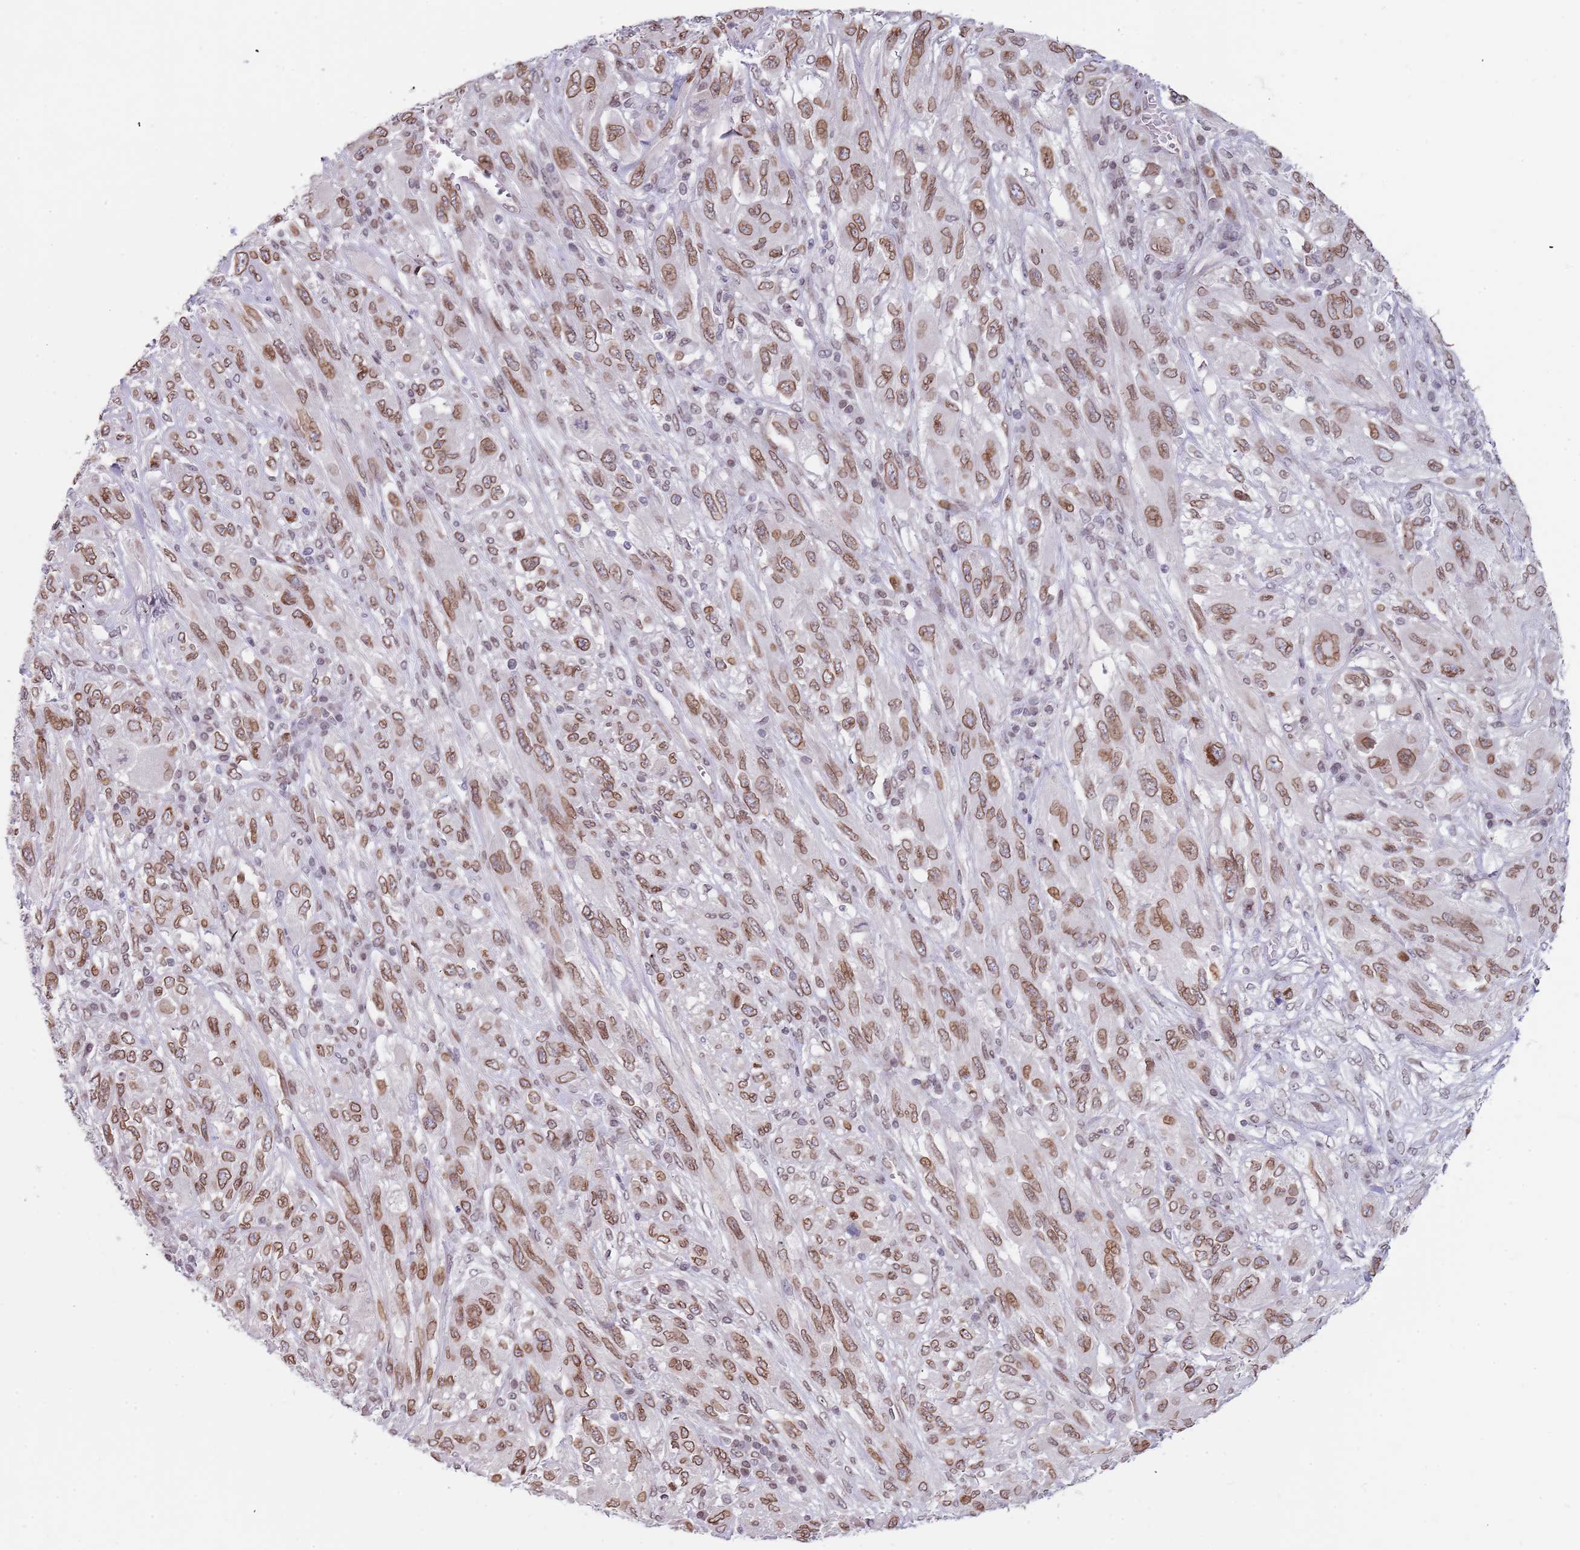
{"staining": {"intensity": "moderate", "quantity": ">75%", "location": "cytoplasmic/membranous,nuclear"}, "tissue": "melanoma", "cell_type": "Tumor cells", "image_type": "cancer", "snomed": [{"axis": "morphology", "description": "Malignant melanoma, NOS"}, {"axis": "topography", "description": "Skin"}], "caption": "Immunohistochemistry (IHC) image of human melanoma stained for a protein (brown), which reveals medium levels of moderate cytoplasmic/membranous and nuclear staining in about >75% of tumor cells.", "gene": "KLHDC2", "patient": {"sex": "female", "age": 91}}